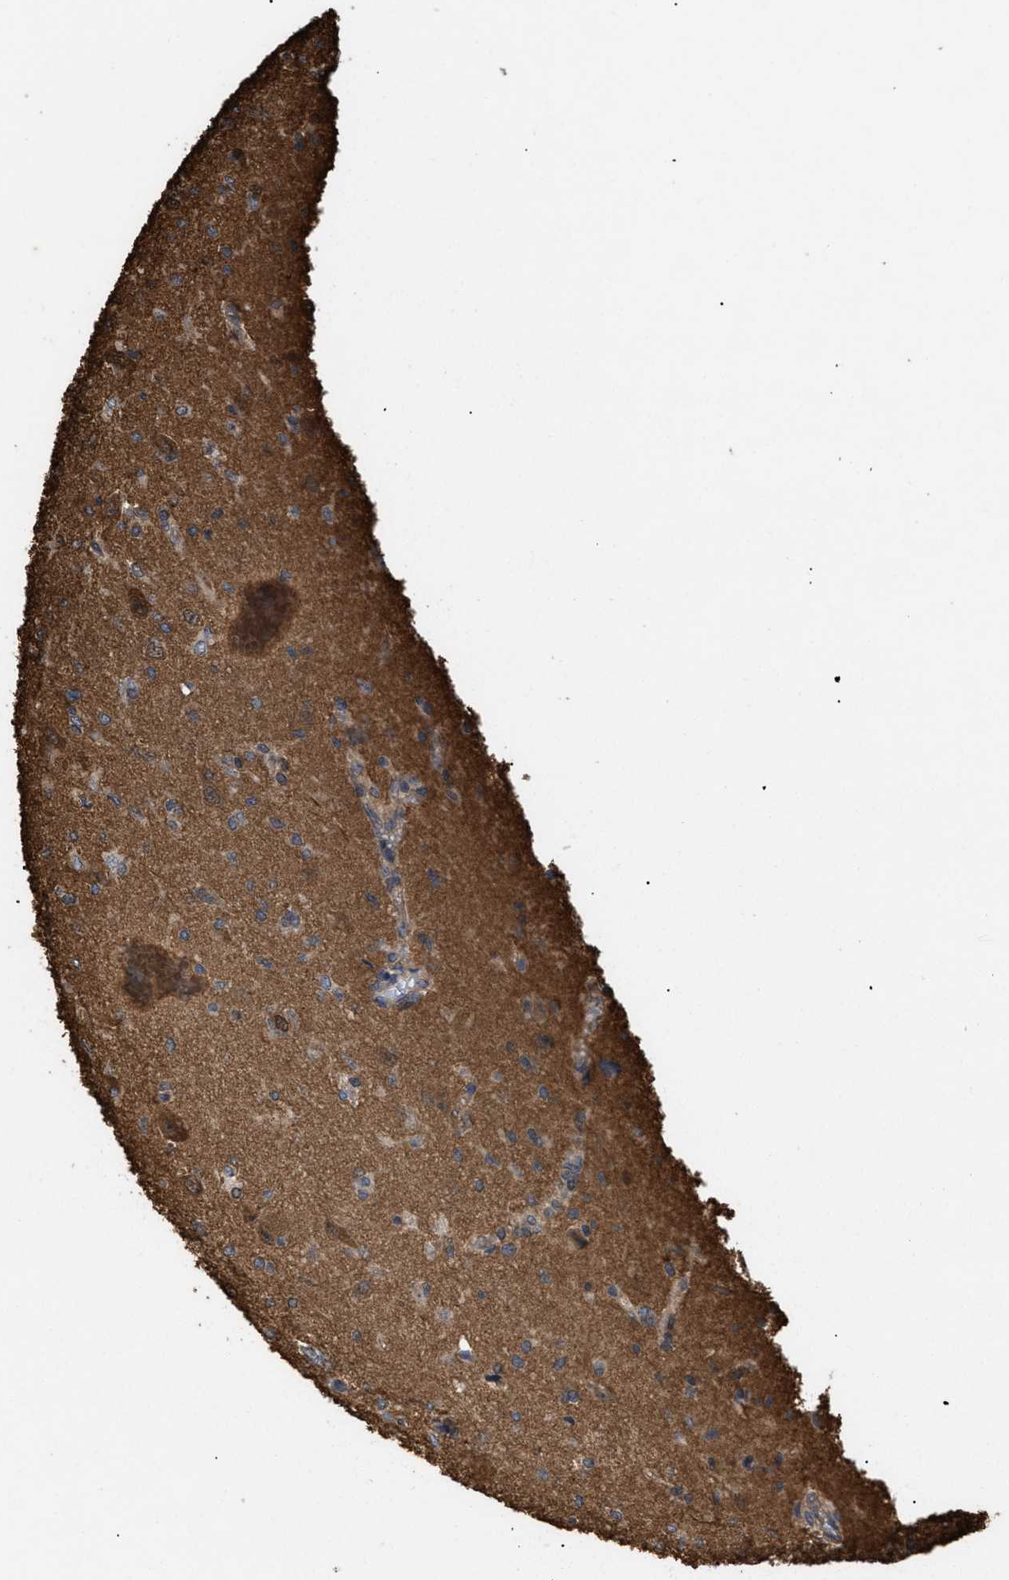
{"staining": {"intensity": "moderate", "quantity": "25%-75%", "location": "cytoplasmic/membranous"}, "tissue": "glioma", "cell_type": "Tumor cells", "image_type": "cancer", "snomed": [{"axis": "morphology", "description": "Glioma, malignant, High grade"}, {"axis": "topography", "description": "Brain"}], "caption": "IHC of human glioma displays medium levels of moderate cytoplasmic/membranous positivity in approximately 25%-75% of tumor cells.", "gene": "CALM1", "patient": {"sex": "female", "age": 59}}